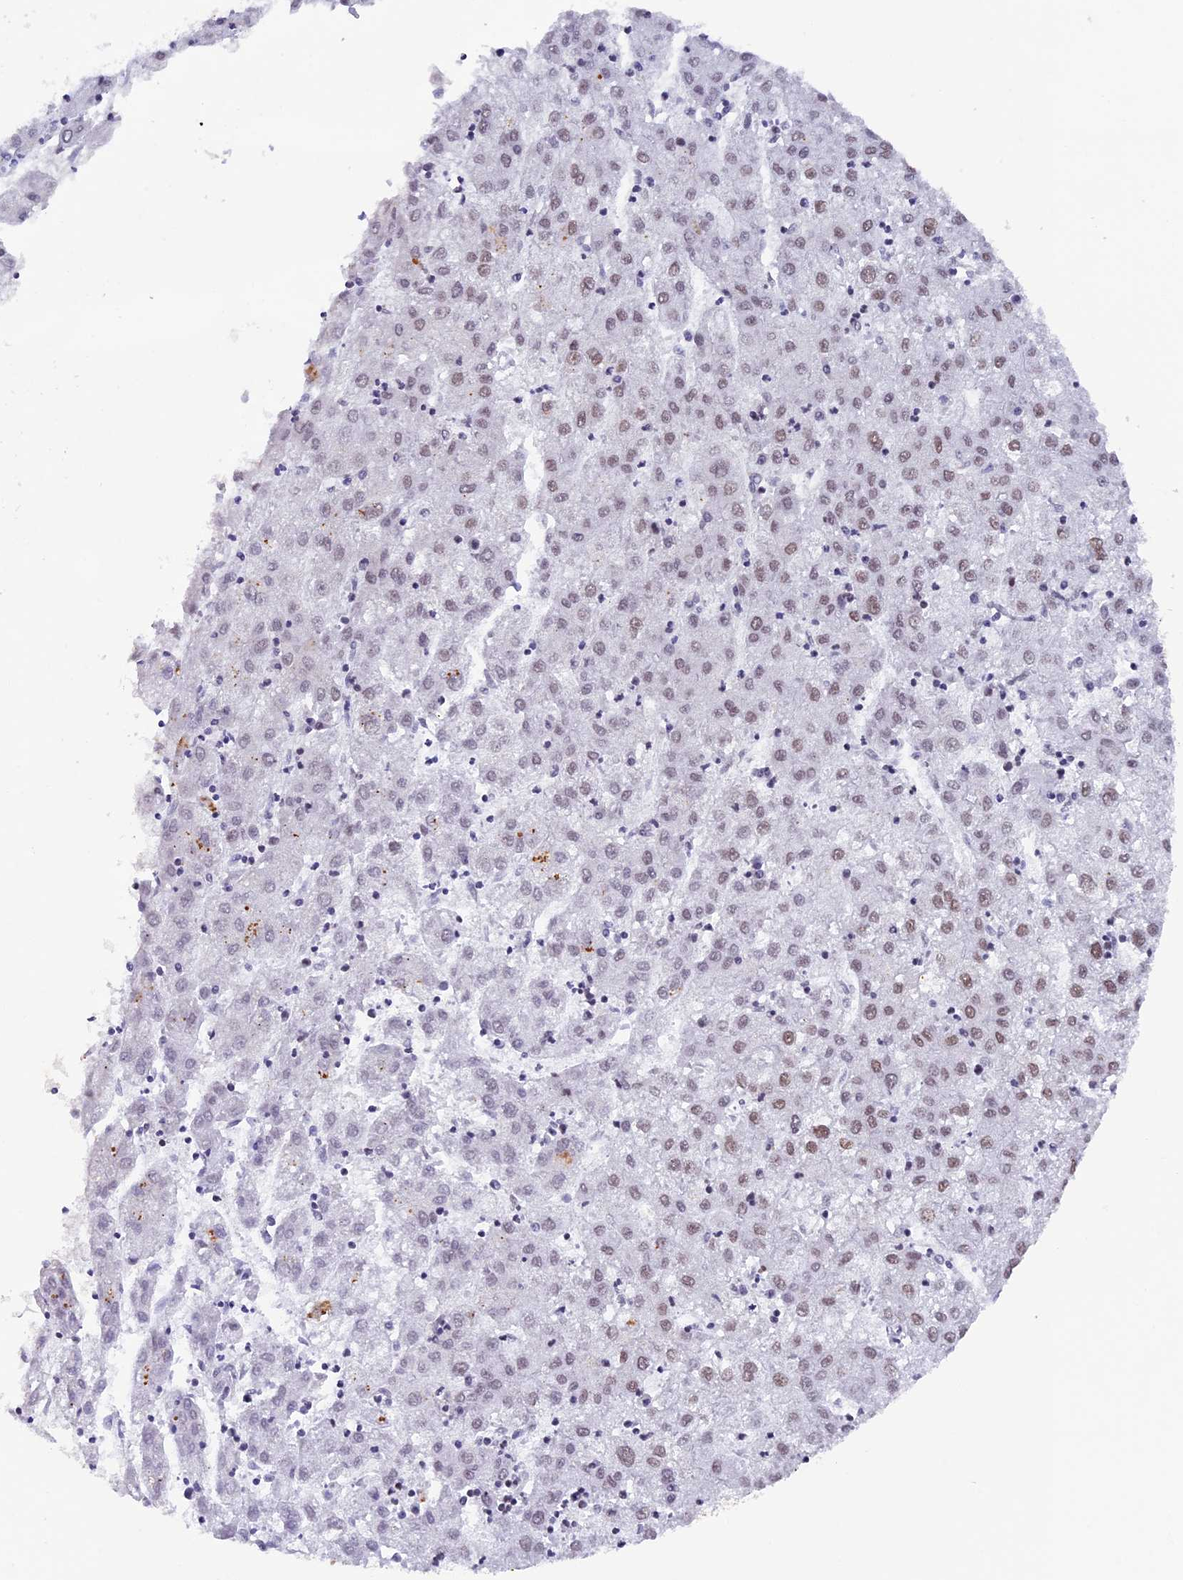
{"staining": {"intensity": "weak", "quantity": "25%-75%", "location": "nuclear"}, "tissue": "liver cancer", "cell_type": "Tumor cells", "image_type": "cancer", "snomed": [{"axis": "morphology", "description": "Carcinoma, Hepatocellular, NOS"}, {"axis": "topography", "description": "Liver"}], "caption": "This is a histology image of IHC staining of liver hepatocellular carcinoma, which shows weak expression in the nuclear of tumor cells.", "gene": "TFAM", "patient": {"sex": "male", "age": 72}}